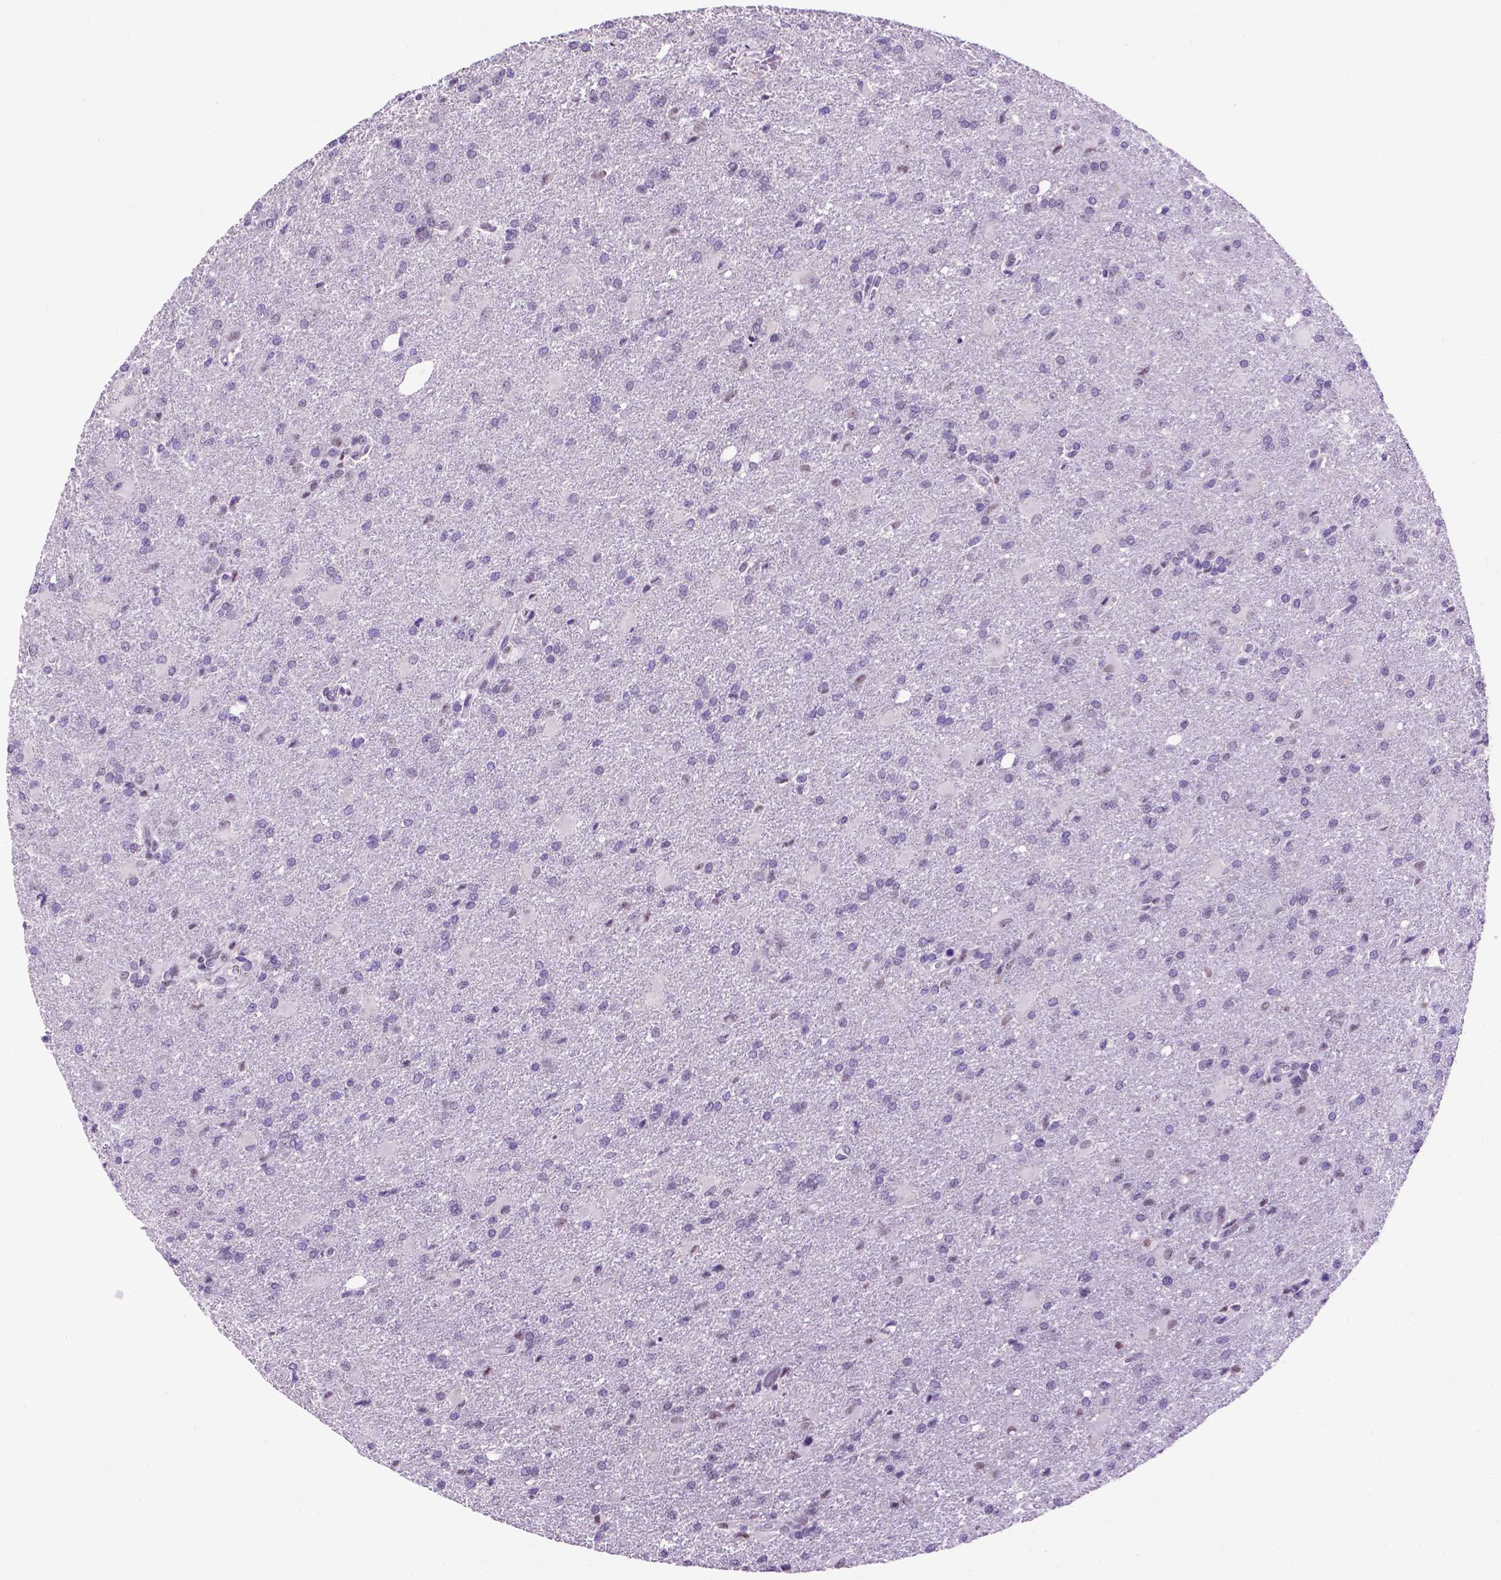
{"staining": {"intensity": "negative", "quantity": "none", "location": "none"}, "tissue": "glioma", "cell_type": "Tumor cells", "image_type": "cancer", "snomed": [{"axis": "morphology", "description": "Glioma, malignant, High grade"}, {"axis": "topography", "description": "Brain"}], "caption": "The photomicrograph exhibits no significant staining in tumor cells of glioma.", "gene": "TACSTD2", "patient": {"sex": "male", "age": 68}}